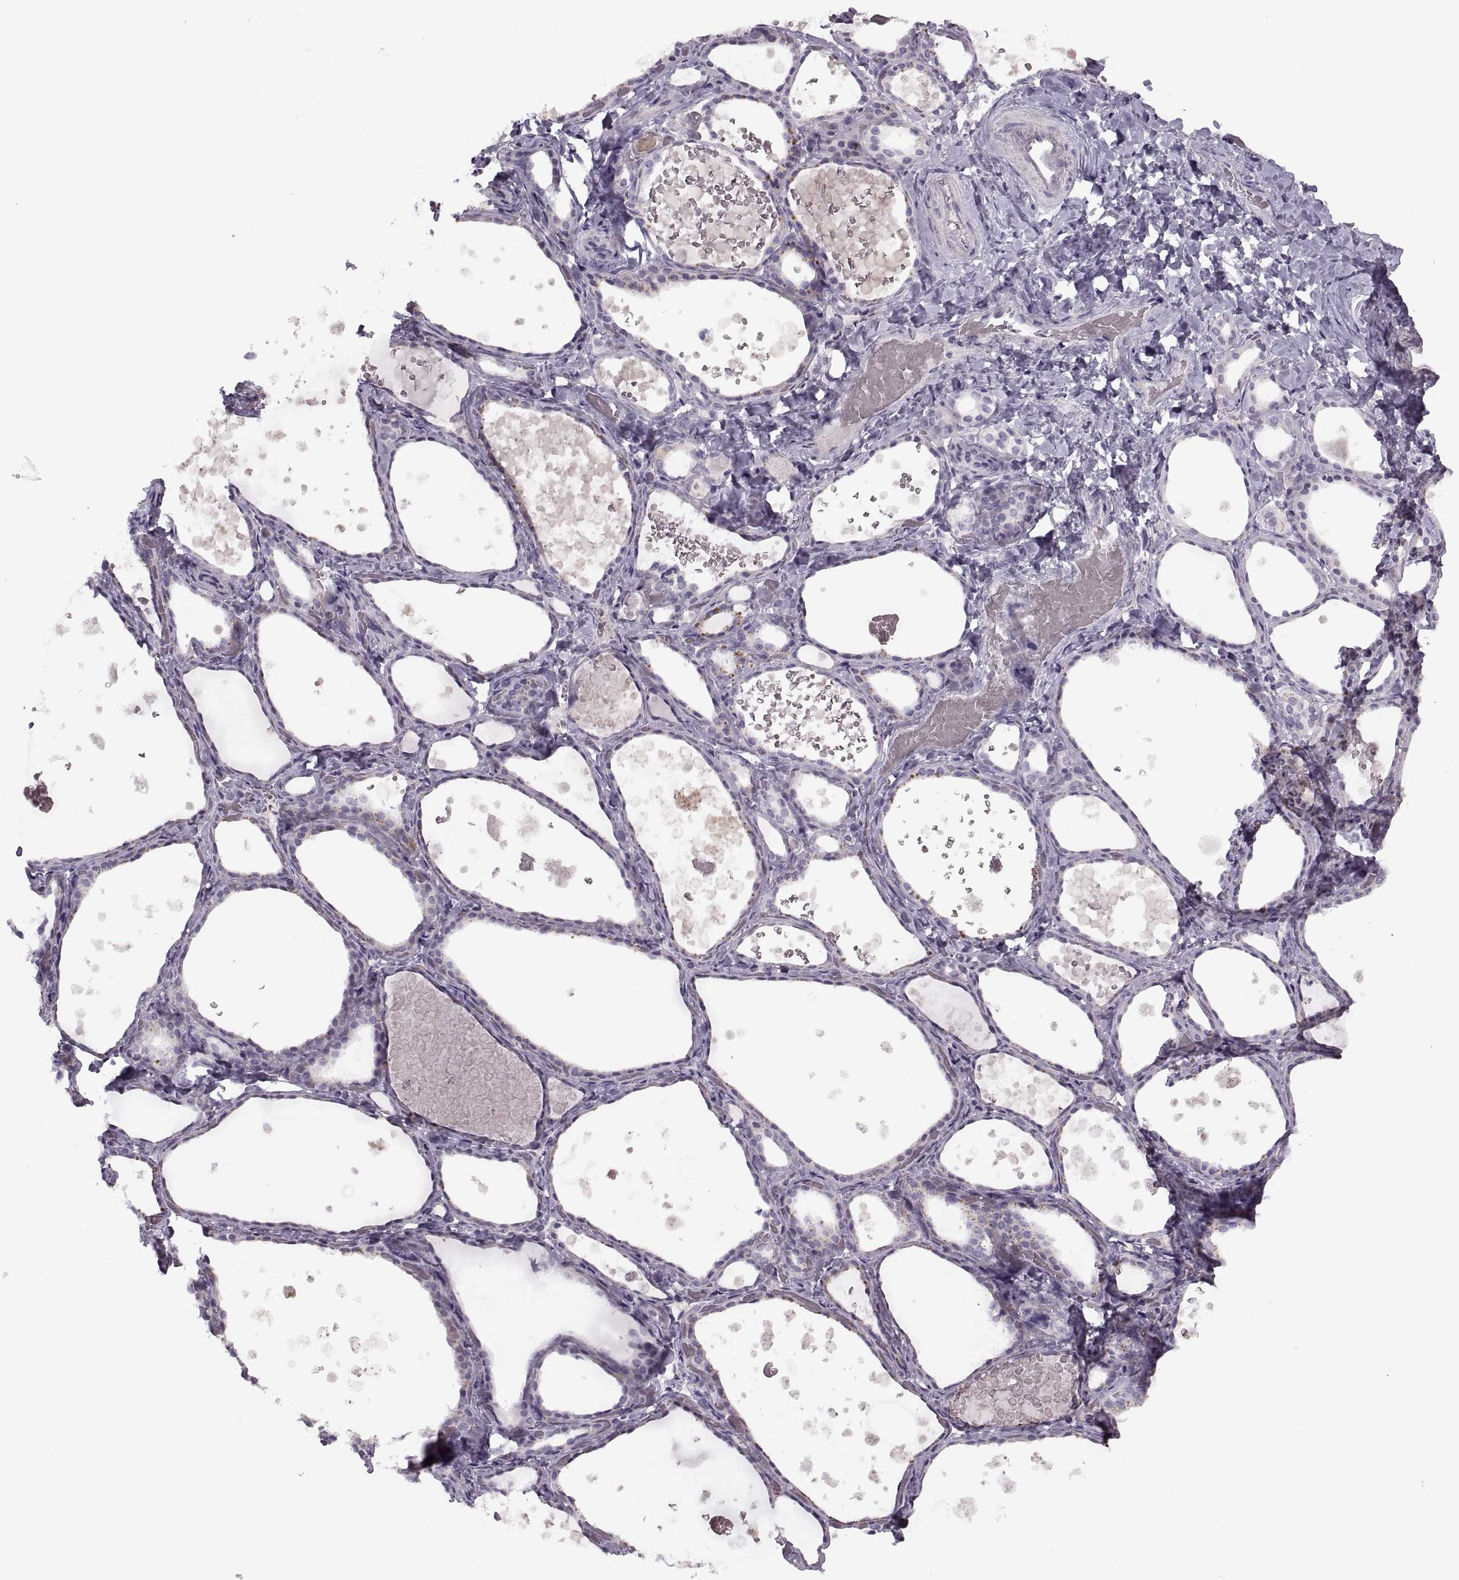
{"staining": {"intensity": "negative", "quantity": "none", "location": "none"}, "tissue": "thyroid gland", "cell_type": "Glandular cells", "image_type": "normal", "snomed": [{"axis": "morphology", "description": "Normal tissue, NOS"}, {"axis": "topography", "description": "Thyroid gland"}], "caption": "Immunohistochemistry photomicrograph of benign thyroid gland: thyroid gland stained with DAB (3,3'-diaminobenzidine) demonstrates no significant protein expression in glandular cells. Brightfield microscopy of immunohistochemistry (IHC) stained with DAB (brown) and hematoxylin (blue), captured at high magnification.", "gene": "PIERCE1", "patient": {"sex": "female", "age": 56}}